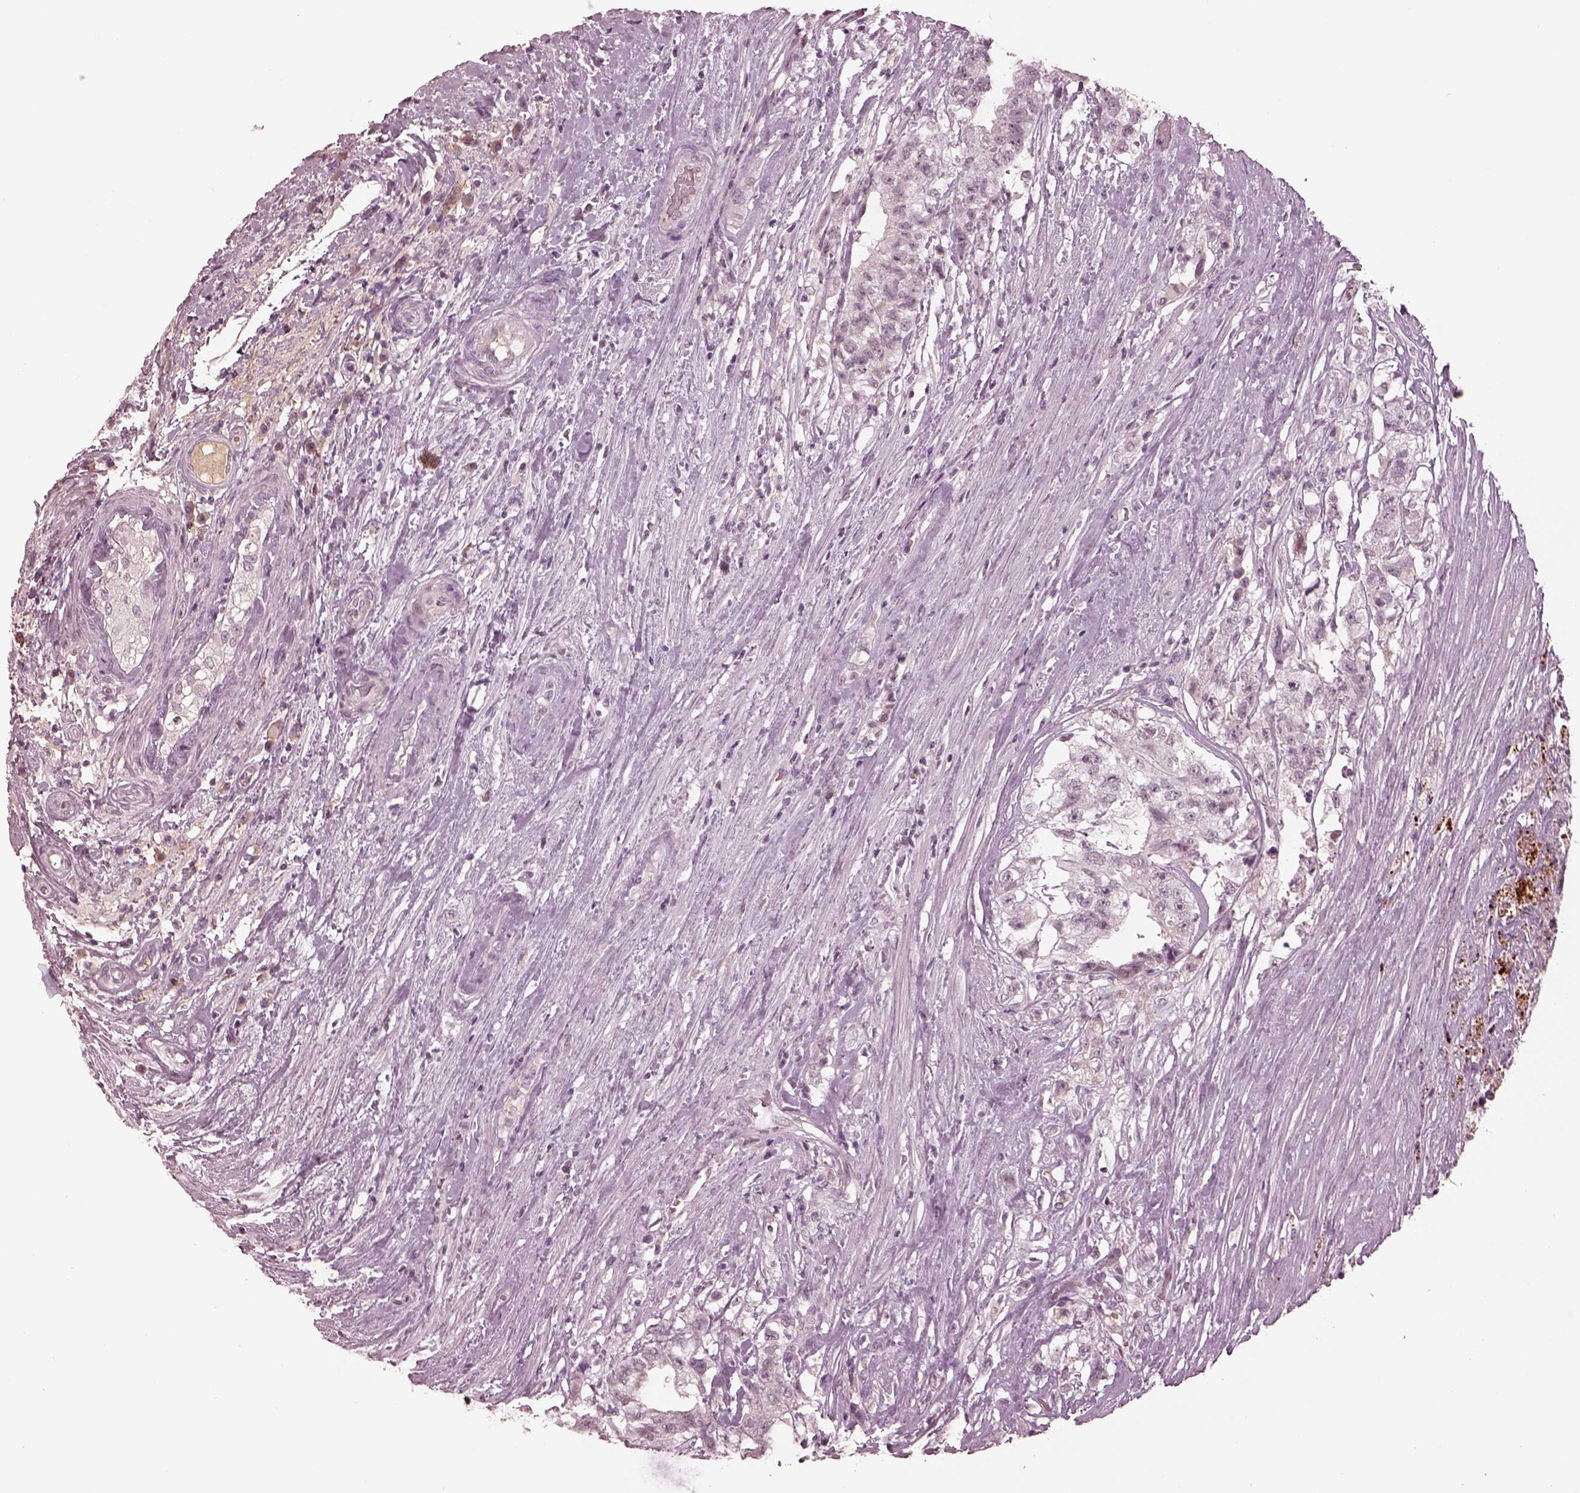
{"staining": {"intensity": "negative", "quantity": "none", "location": "none"}, "tissue": "testis cancer", "cell_type": "Tumor cells", "image_type": "cancer", "snomed": [{"axis": "morphology", "description": "Seminoma, NOS"}, {"axis": "morphology", "description": "Carcinoma, Embryonal, NOS"}, {"axis": "topography", "description": "Testis"}], "caption": "High power microscopy image of an IHC photomicrograph of testis cancer (seminoma), revealing no significant expression in tumor cells. The staining is performed using DAB (3,3'-diaminobenzidine) brown chromogen with nuclei counter-stained in using hematoxylin.", "gene": "KCNA2", "patient": {"sex": "male", "age": 41}}